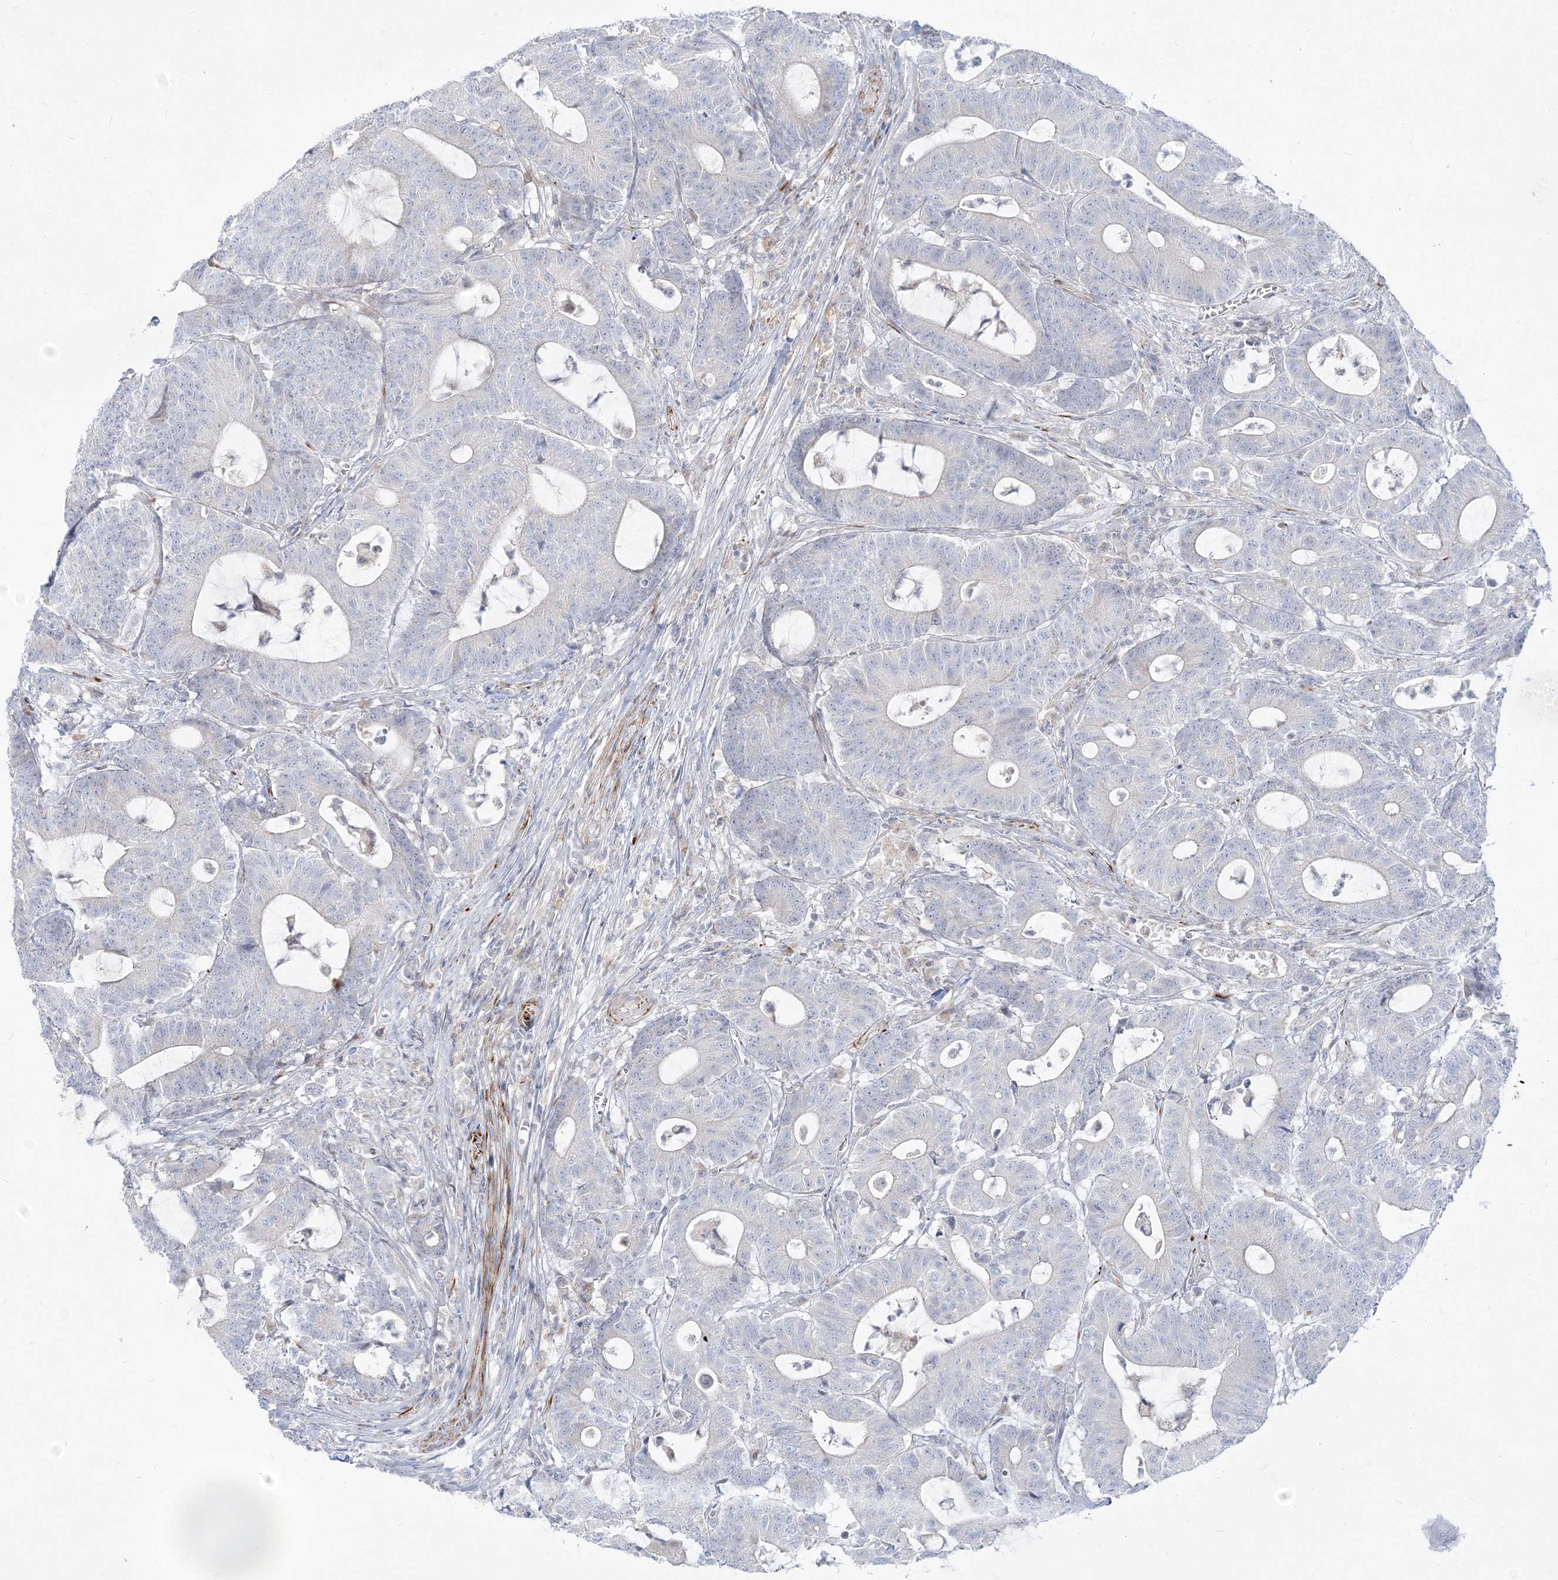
{"staining": {"intensity": "negative", "quantity": "none", "location": "none"}, "tissue": "colorectal cancer", "cell_type": "Tumor cells", "image_type": "cancer", "snomed": [{"axis": "morphology", "description": "Adenocarcinoma, NOS"}, {"axis": "topography", "description": "Colon"}], "caption": "DAB (3,3'-diaminobenzidine) immunohistochemical staining of human colorectal adenocarcinoma reveals no significant staining in tumor cells. (Immunohistochemistry, brightfield microscopy, high magnification).", "gene": "GPAT2", "patient": {"sex": "female", "age": 84}}